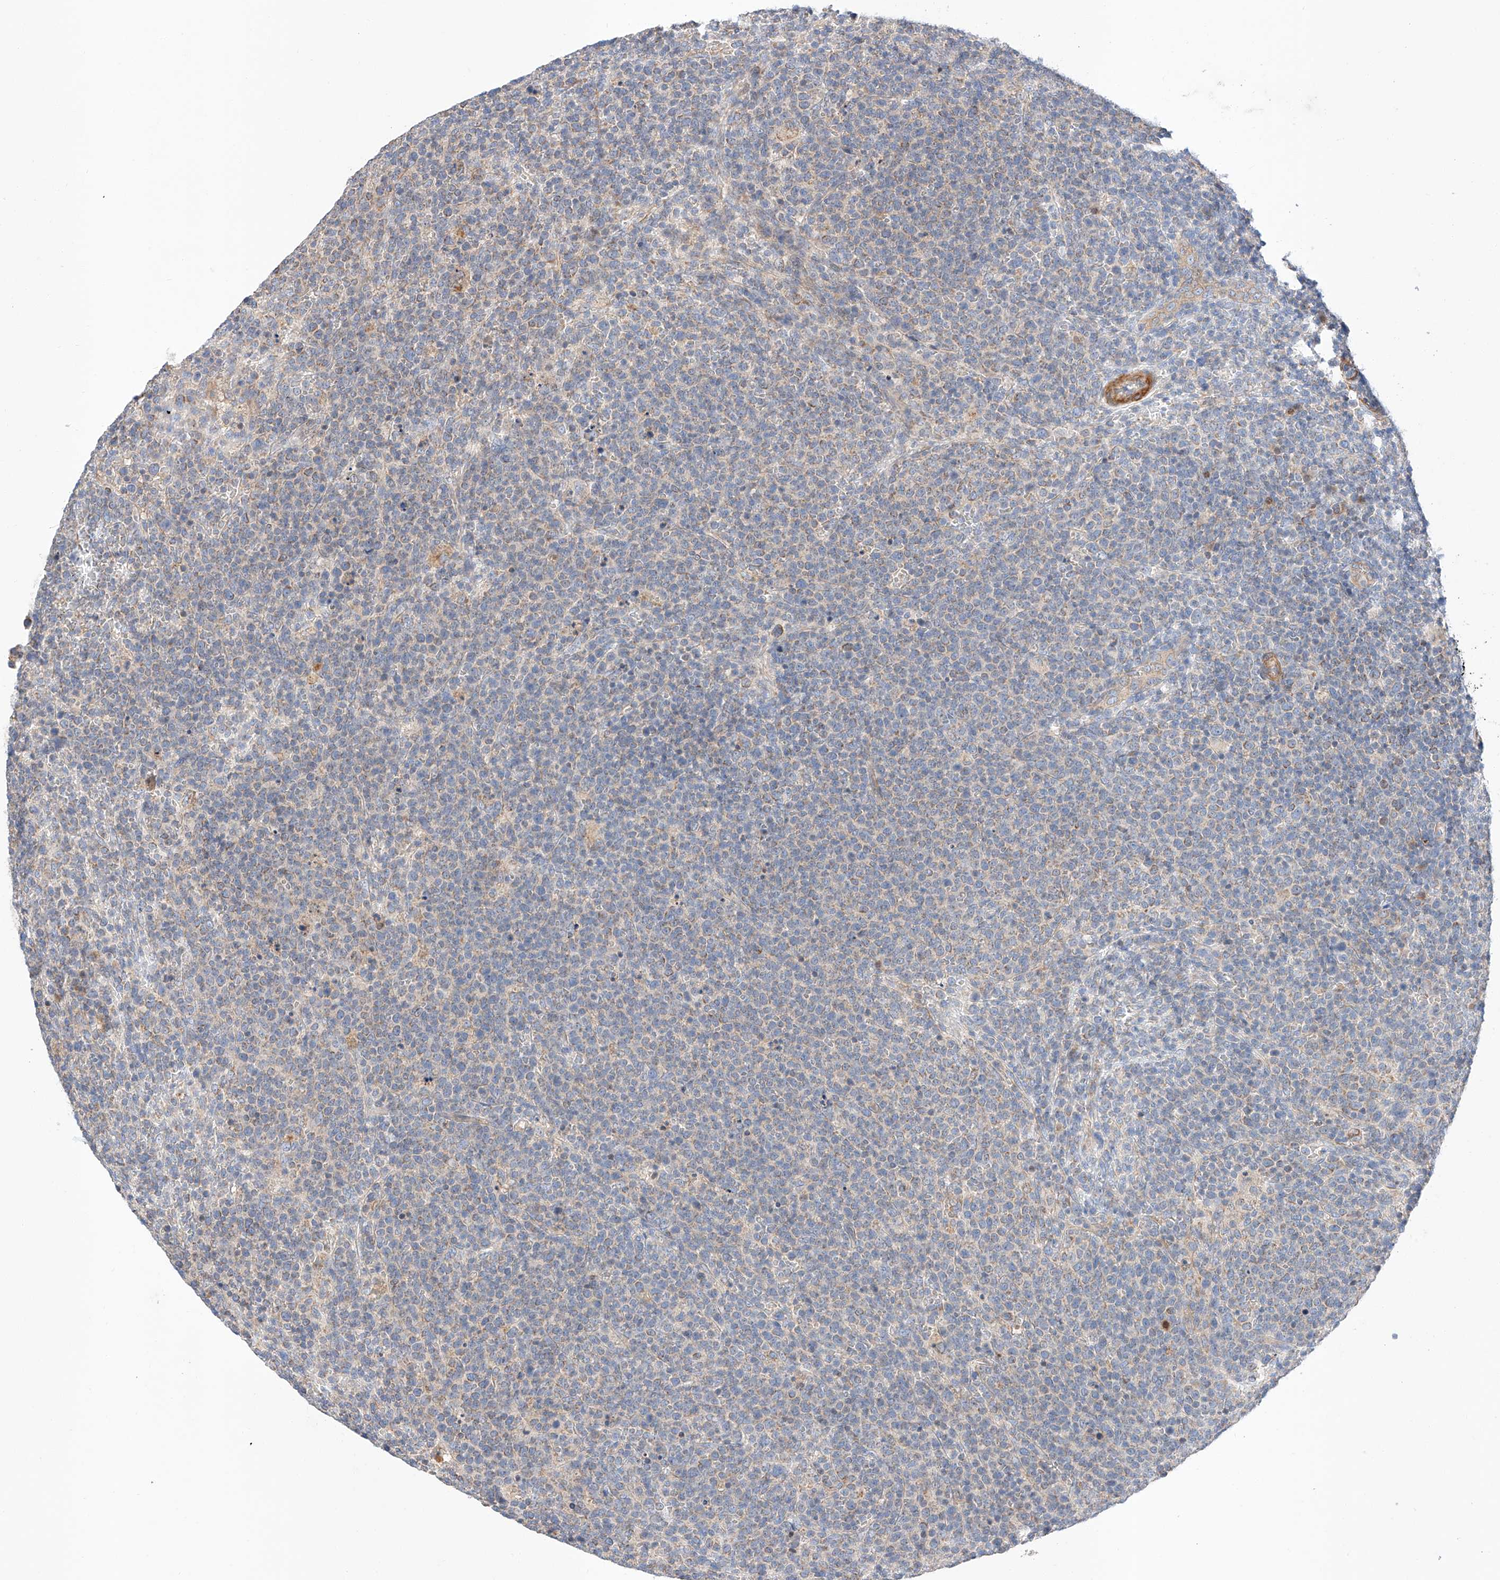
{"staining": {"intensity": "moderate", "quantity": "<25%", "location": "cytoplasmic/membranous"}, "tissue": "lymphoma", "cell_type": "Tumor cells", "image_type": "cancer", "snomed": [{"axis": "morphology", "description": "Malignant lymphoma, non-Hodgkin's type, High grade"}, {"axis": "topography", "description": "Lymph node"}], "caption": "High-grade malignant lymphoma, non-Hodgkin's type was stained to show a protein in brown. There is low levels of moderate cytoplasmic/membranous staining in approximately <25% of tumor cells.", "gene": "C6orf118", "patient": {"sex": "male", "age": 61}}